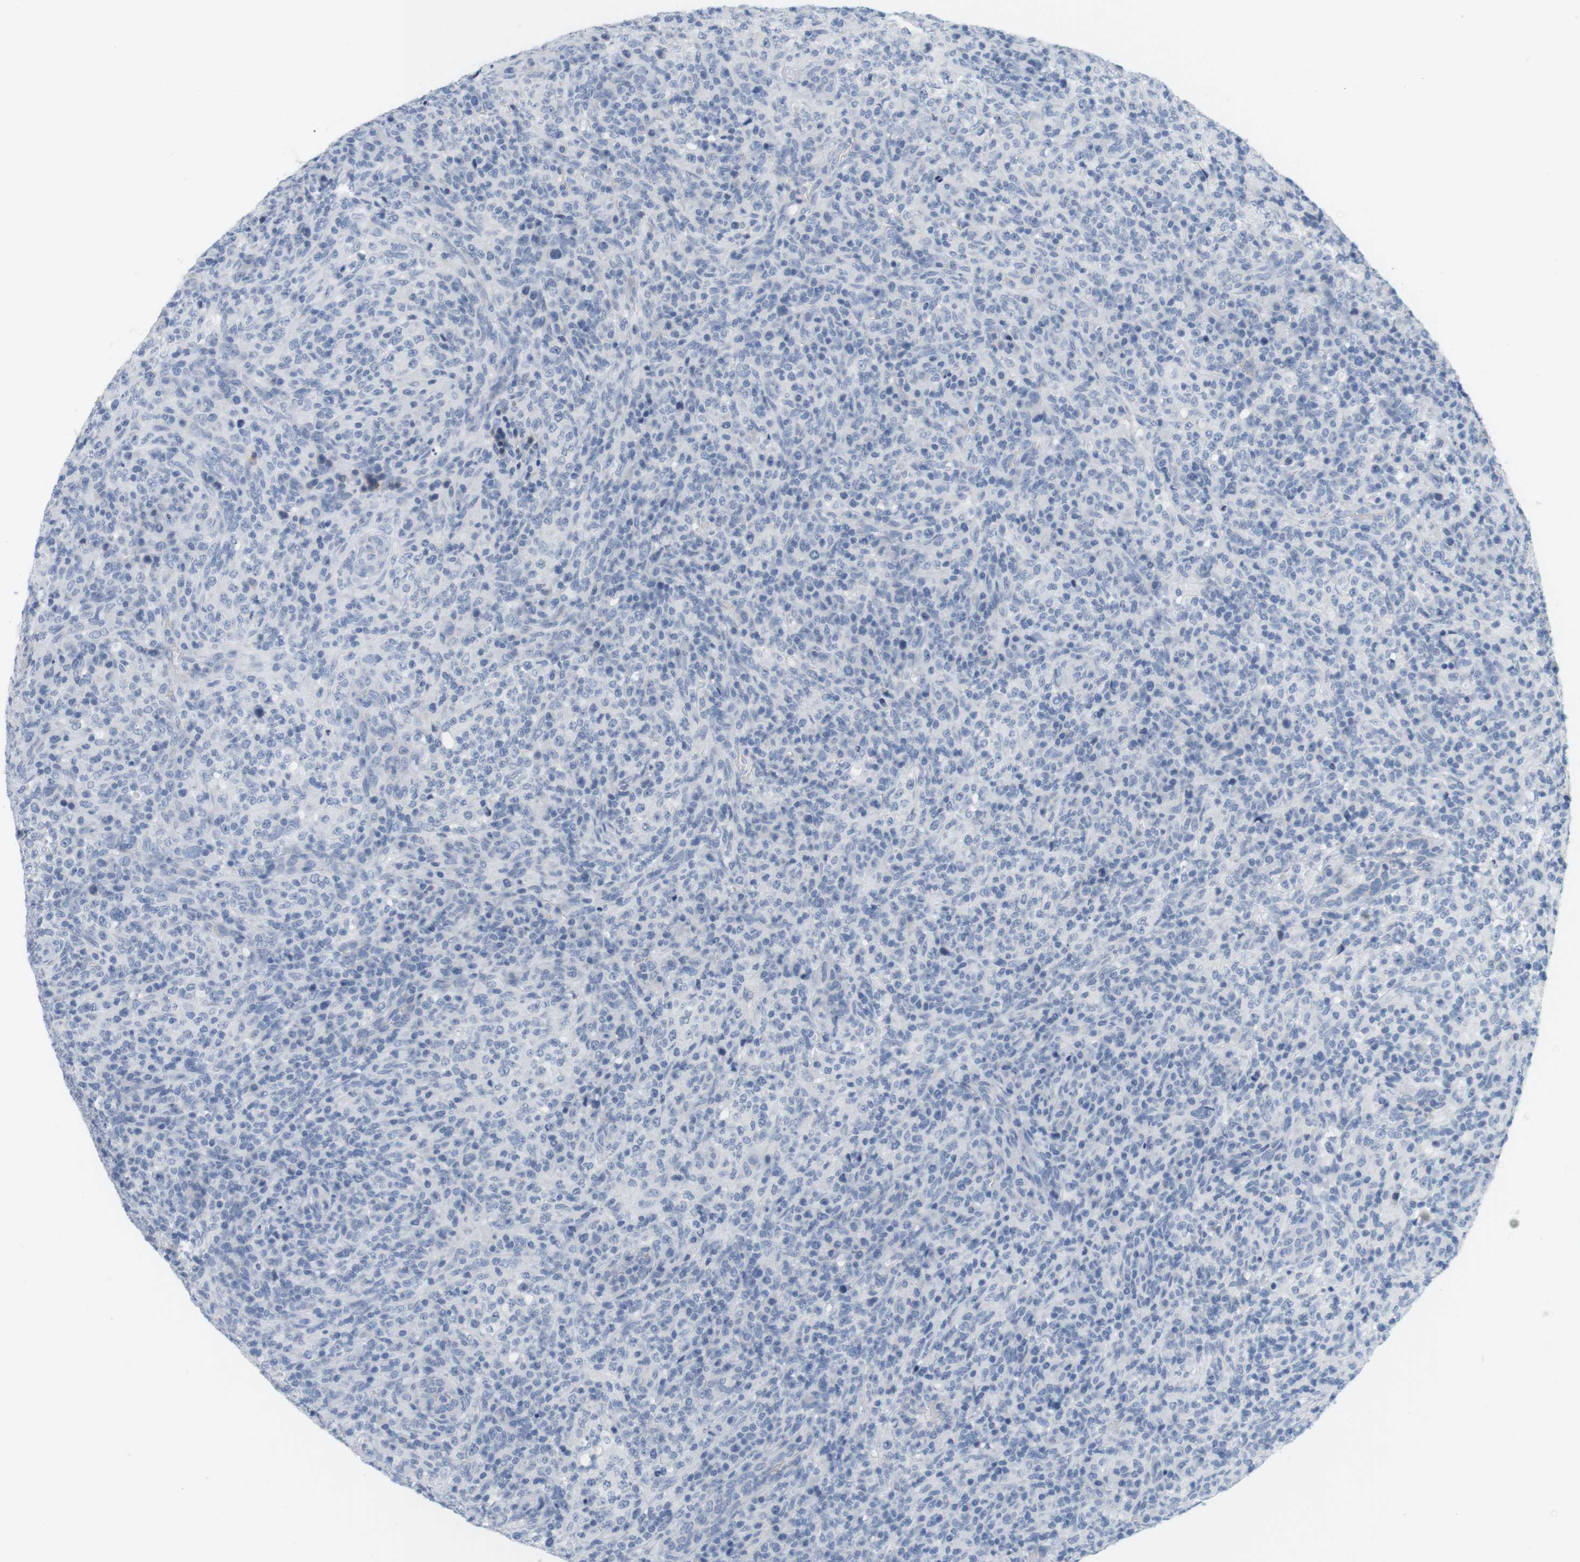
{"staining": {"intensity": "negative", "quantity": "none", "location": "none"}, "tissue": "lymphoma", "cell_type": "Tumor cells", "image_type": "cancer", "snomed": [{"axis": "morphology", "description": "Malignant lymphoma, non-Hodgkin's type, High grade"}, {"axis": "topography", "description": "Lymph node"}], "caption": "Tumor cells show no significant protein expression in lymphoma.", "gene": "OPRM1", "patient": {"sex": "female", "age": 76}}